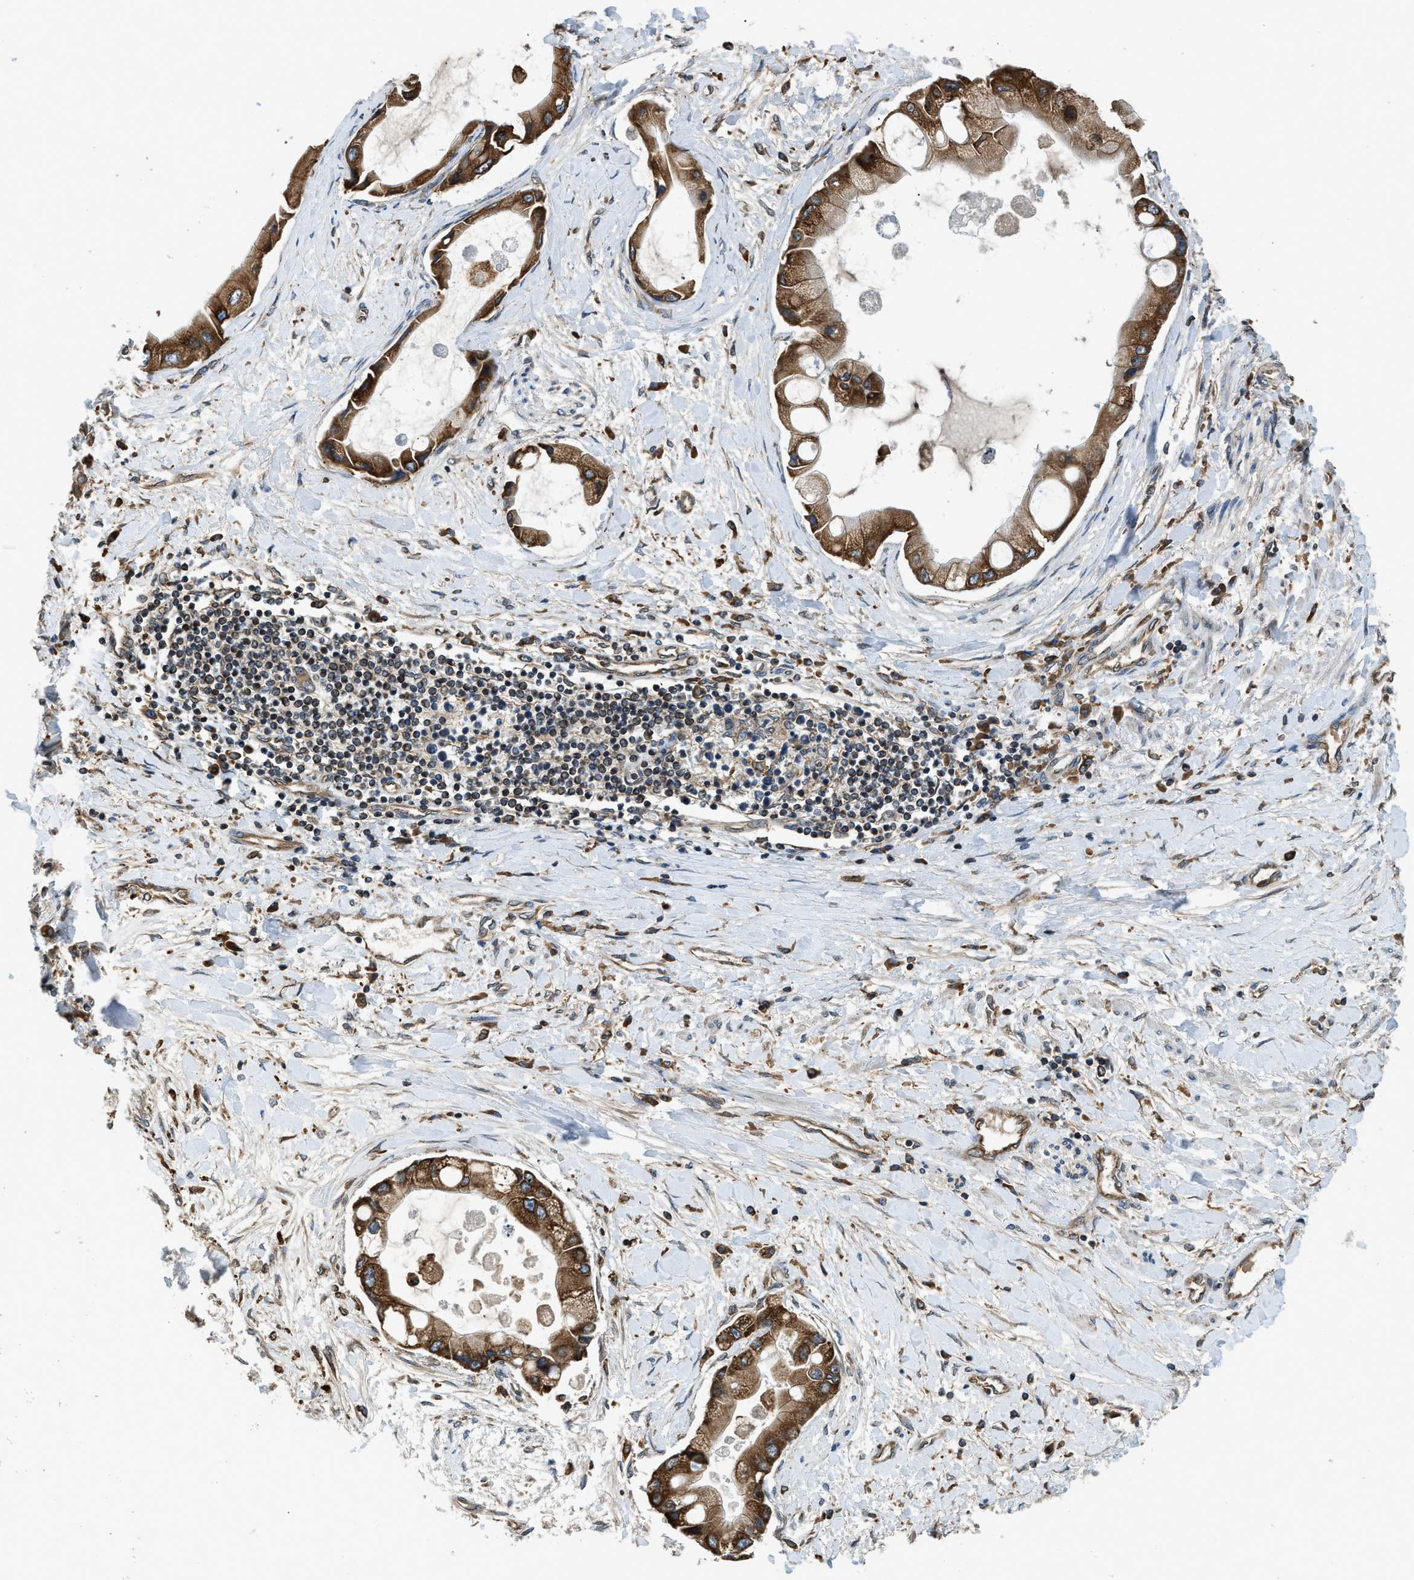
{"staining": {"intensity": "strong", "quantity": ">75%", "location": "cytoplasmic/membranous"}, "tissue": "liver cancer", "cell_type": "Tumor cells", "image_type": "cancer", "snomed": [{"axis": "morphology", "description": "Cholangiocarcinoma"}, {"axis": "topography", "description": "Liver"}], "caption": "High-power microscopy captured an immunohistochemistry (IHC) image of liver cancer (cholangiocarcinoma), revealing strong cytoplasmic/membranous staining in about >75% of tumor cells.", "gene": "BCAP31", "patient": {"sex": "male", "age": 50}}